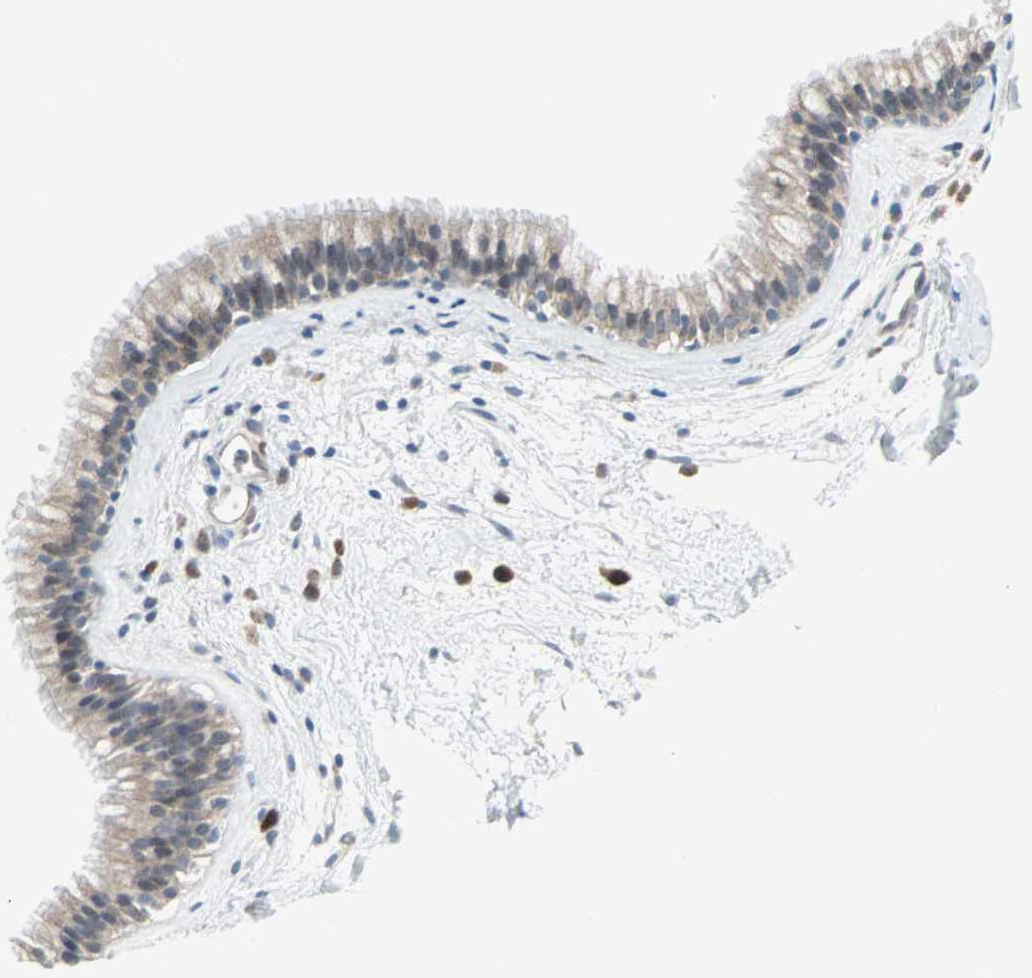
{"staining": {"intensity": "moderate", "quantity": ">75%", "location": "cytoplasmic/membranous,nuclear"}, "tissue": "nasopharynx", "cell_type": "Respiratory epithelial cells", "image_type": "normal", "snomed": [{"axis": "morphology", "description": "Normal tissue, NOS"}, {"axis": "morphology", "description": "Inflammation, NOS"}, {"axis": "topography", "description": "Nasopharynx"}], "caption": "Moderate cytoplasmic/membranous,nuclear protein positivity is present in approximately >75% of respiratory epithelial cells in nasopharynx.", "gene": "CASP3", "patient": {"sex": "male", "age": 48}}